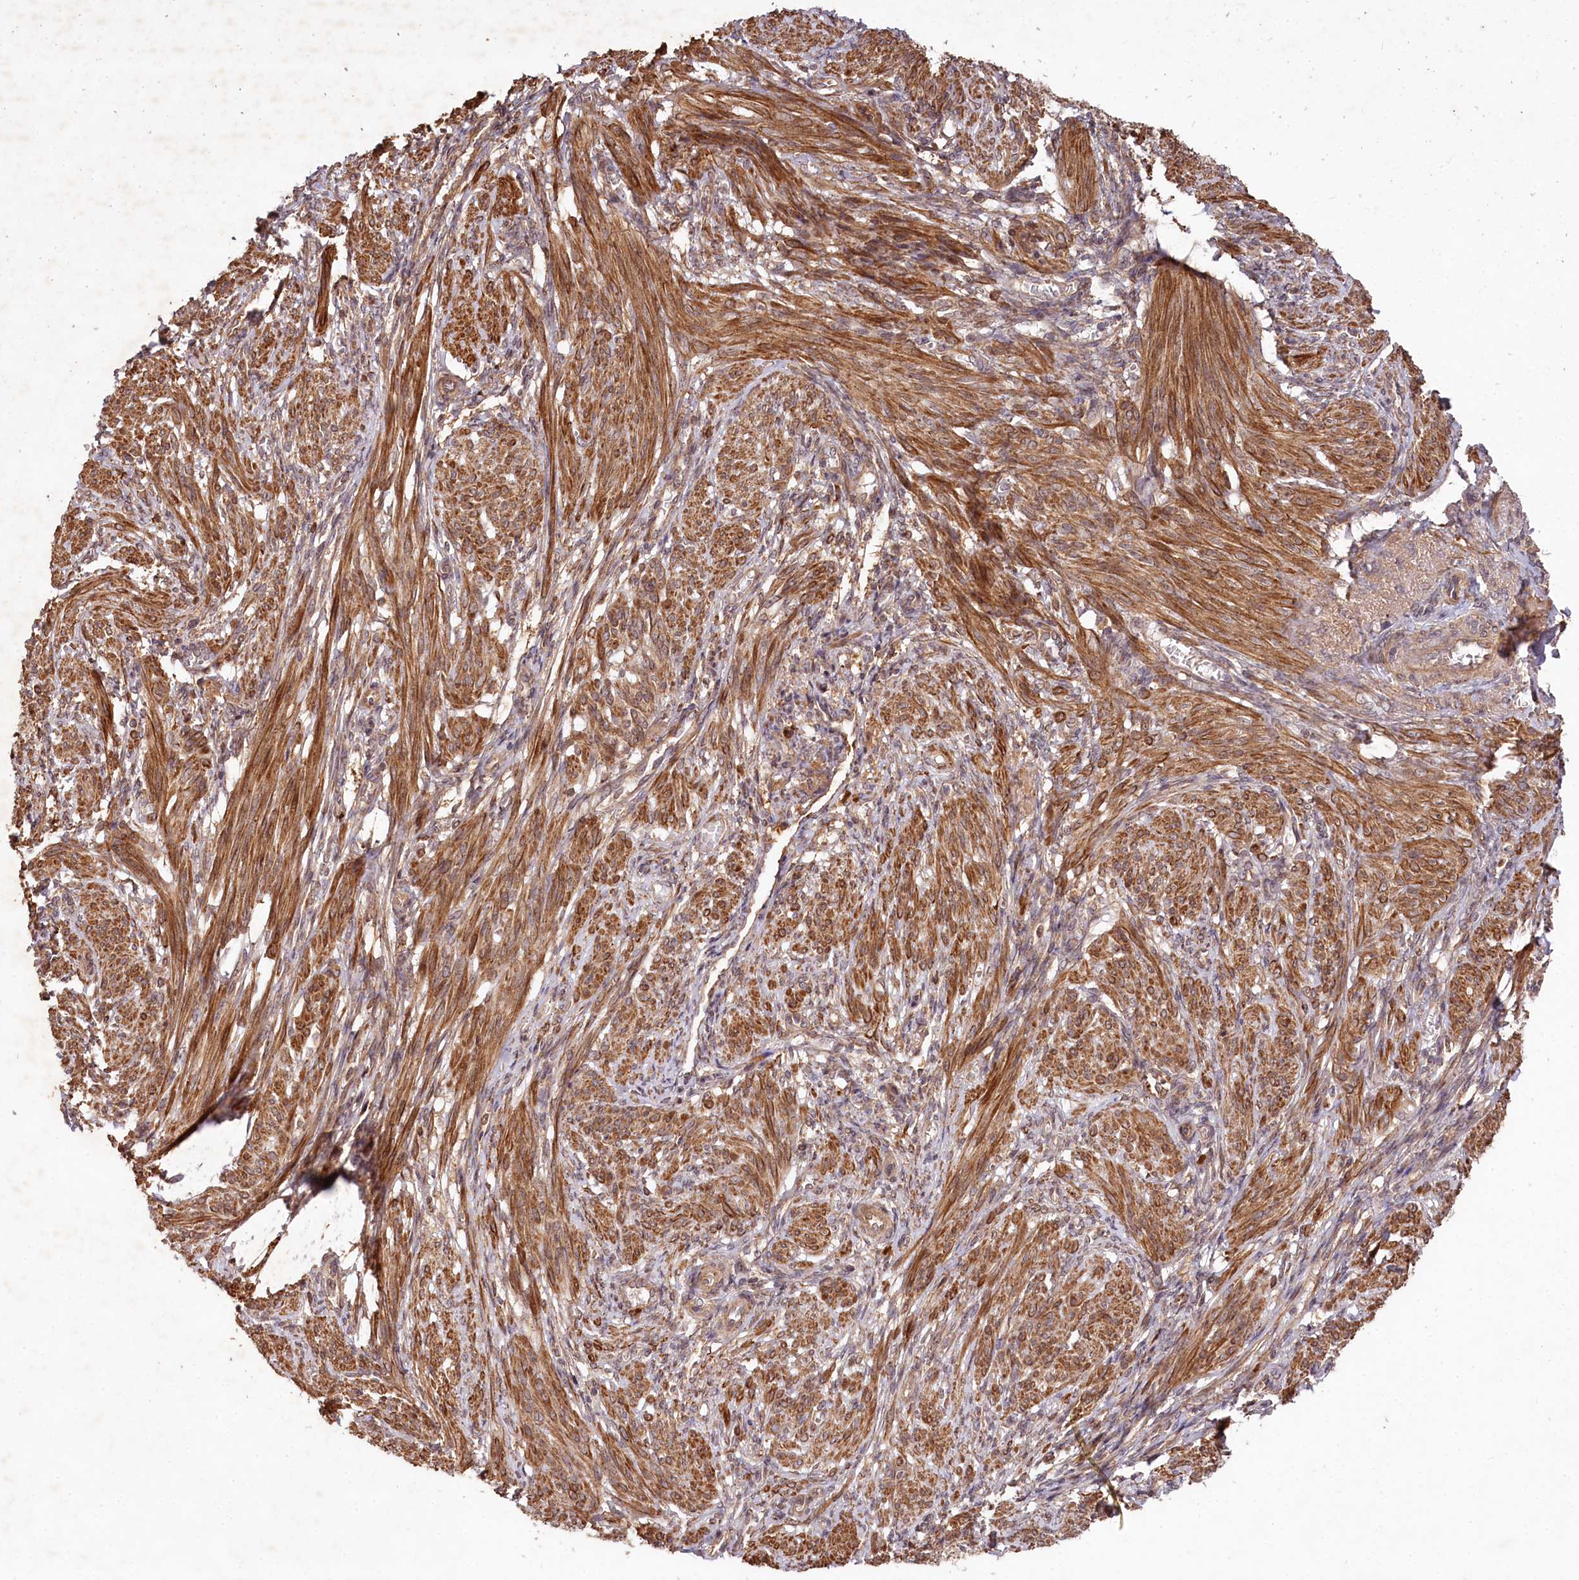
{"staining": {"intensity": "moderate", "quantity": ">75%", "location": "cytoplasmic/membranous"}, "tissue": "smooth muscle", "cell_type": "Smooth muscle cells", "image_type": "normal", "snomed": [{"axis": "morphology", "description": "Normal tissue, NOS"}, {"axis": "topography", "description": "Smooth muscle"}], "caption": "Human smooth muscle stained with a protein marker displays moderate staining in smooth muscle cells.", "gene": "MCF2L2", "patient": {"sex": "female", "age": 39}}